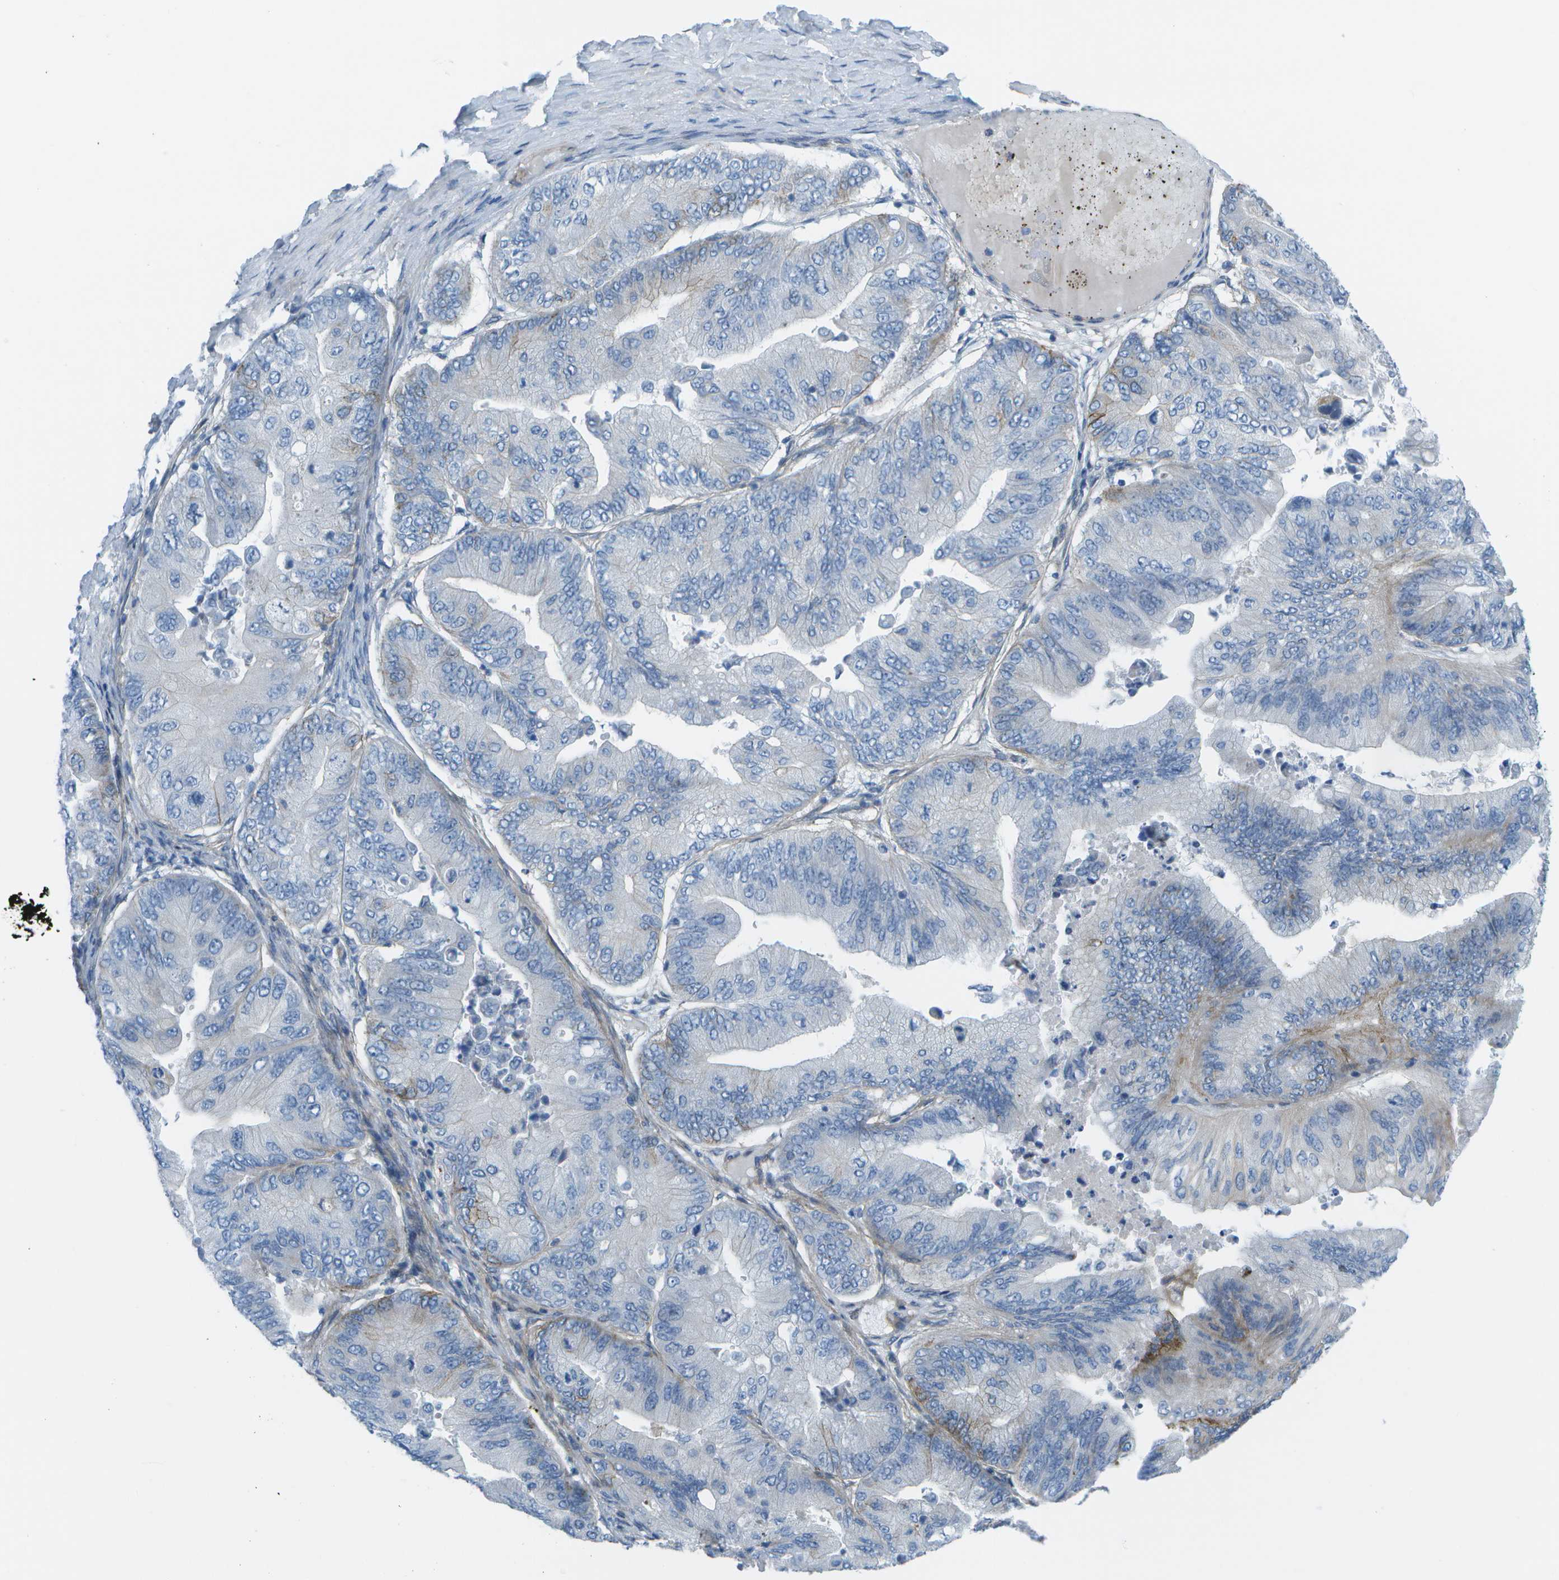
{"staining": {"intensity": "weak", "quantity": "<25%", "location": "cytoplasmic/membranous"}, "tissue": "ovarian cancer", "cell_type": "Tumor cells", "image_type": "cancer", "snomed": [{"axis": "morphology", "description": "Cystadenocarcinoma, mucinous, NOS"}, {"axis": "topography", "description": "Ovary"}], "caption": "IHC image of ovarian cancer (mucinous cystadenocarcinoma) stained for a protein (brown), which demonstrates no staining in tumor cells. The staining is performed using DAB brown chromogen with nuclei counter-stained in using hematoxylin.", "gene": "SORBS3", "patient": {"sex": "female", "age": 61}}